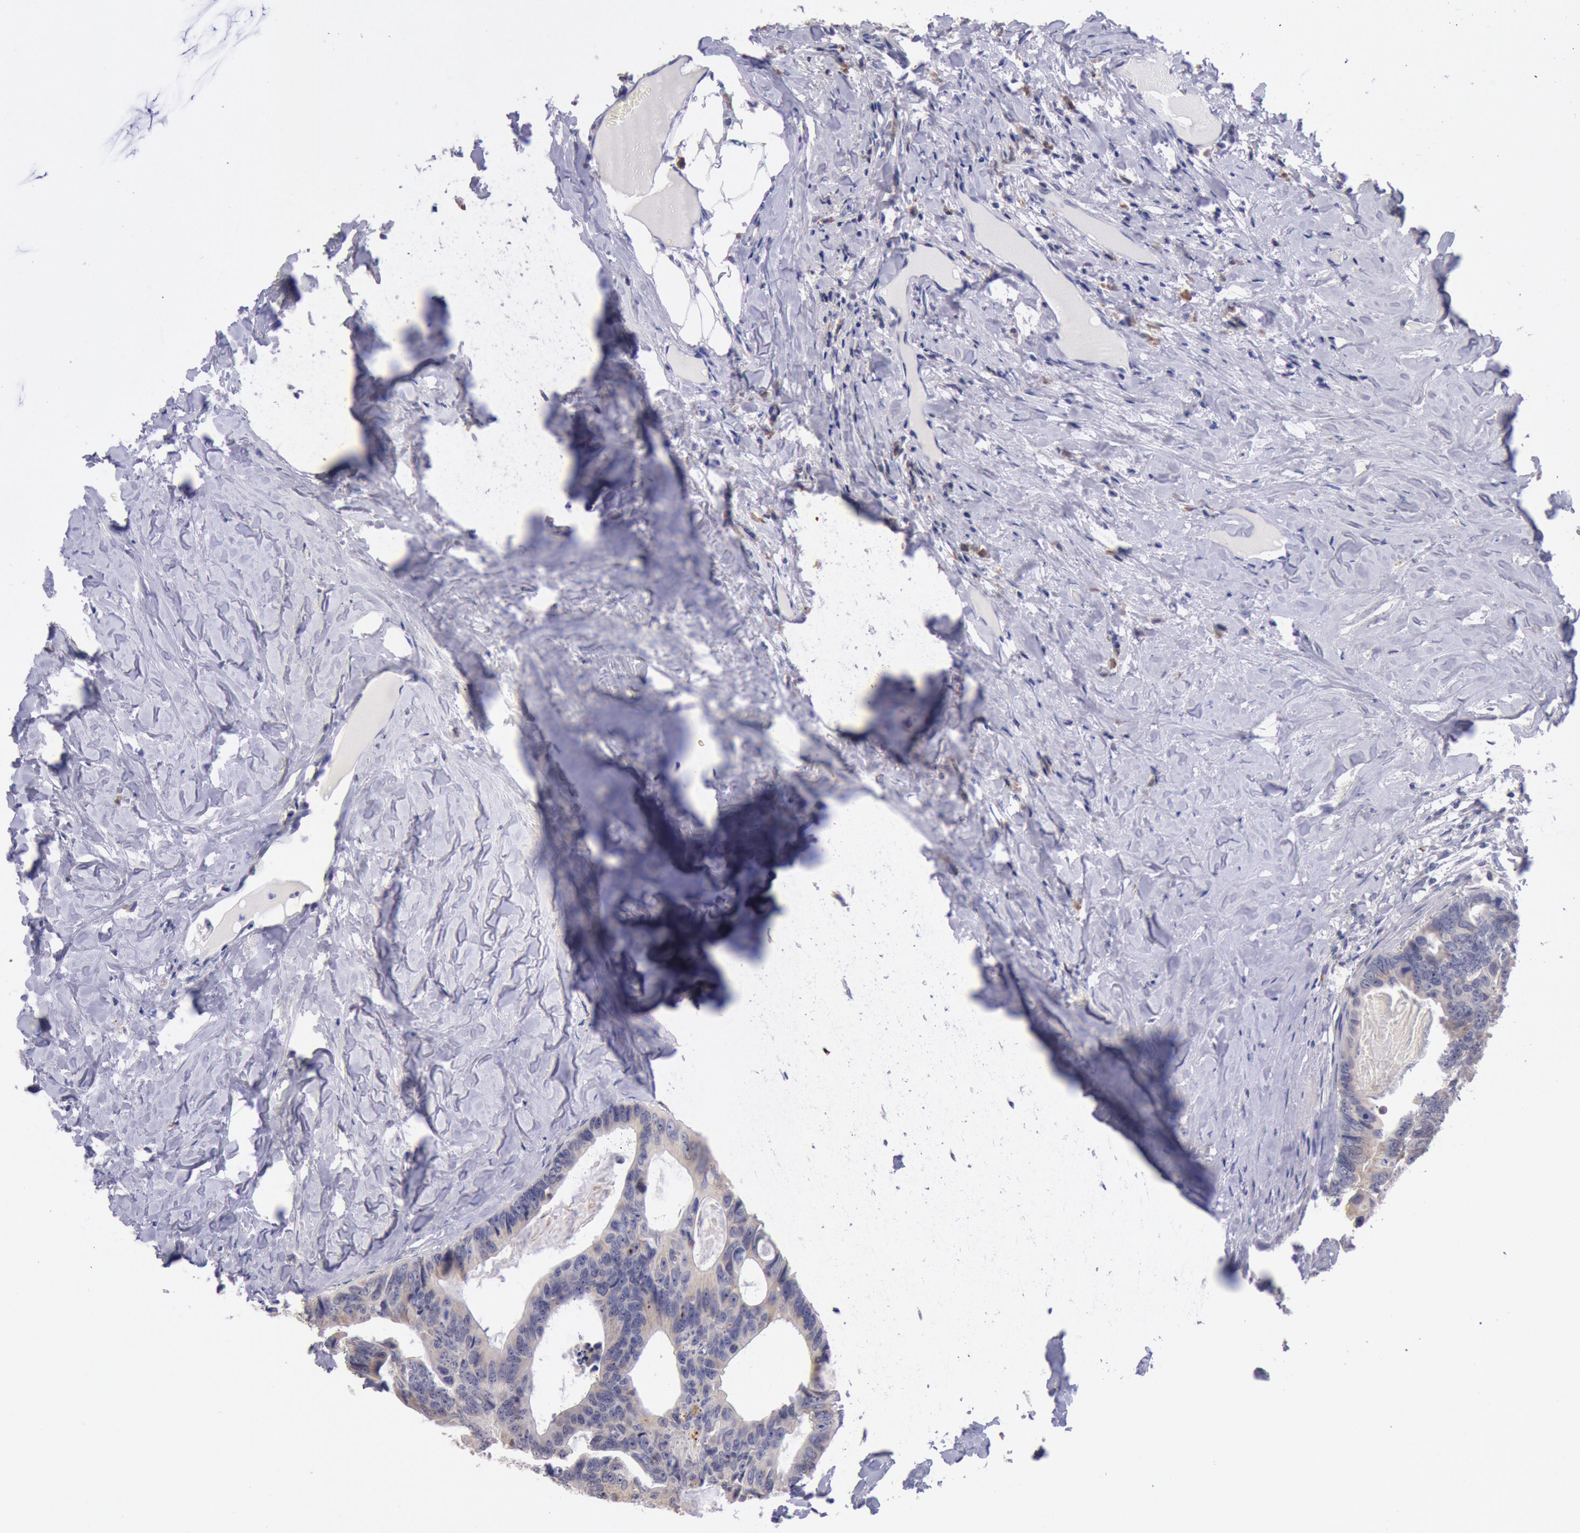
{"staining": {"intensity": "weak", "quantity": "25%-75%", "location": "cytoplasmic/membranous"}, "tissue": "colorectal cancer", "cell_type": "Tumor cells", "image_type": "cancer", "snomed": [{"axis": "morphology", "description": "Adenocarcinoma, NOS"}, {"axis": "topography", "description": "Colon"}], "caption": "High-power microscopy captured an IHC image of colorectal cancer, revealing weak cytoplasmic/membranous expression in approximately 25%-75% of tumor cells.", "gene": "GAL3ST1", "patient": {"sex": "female", "age": 55}}